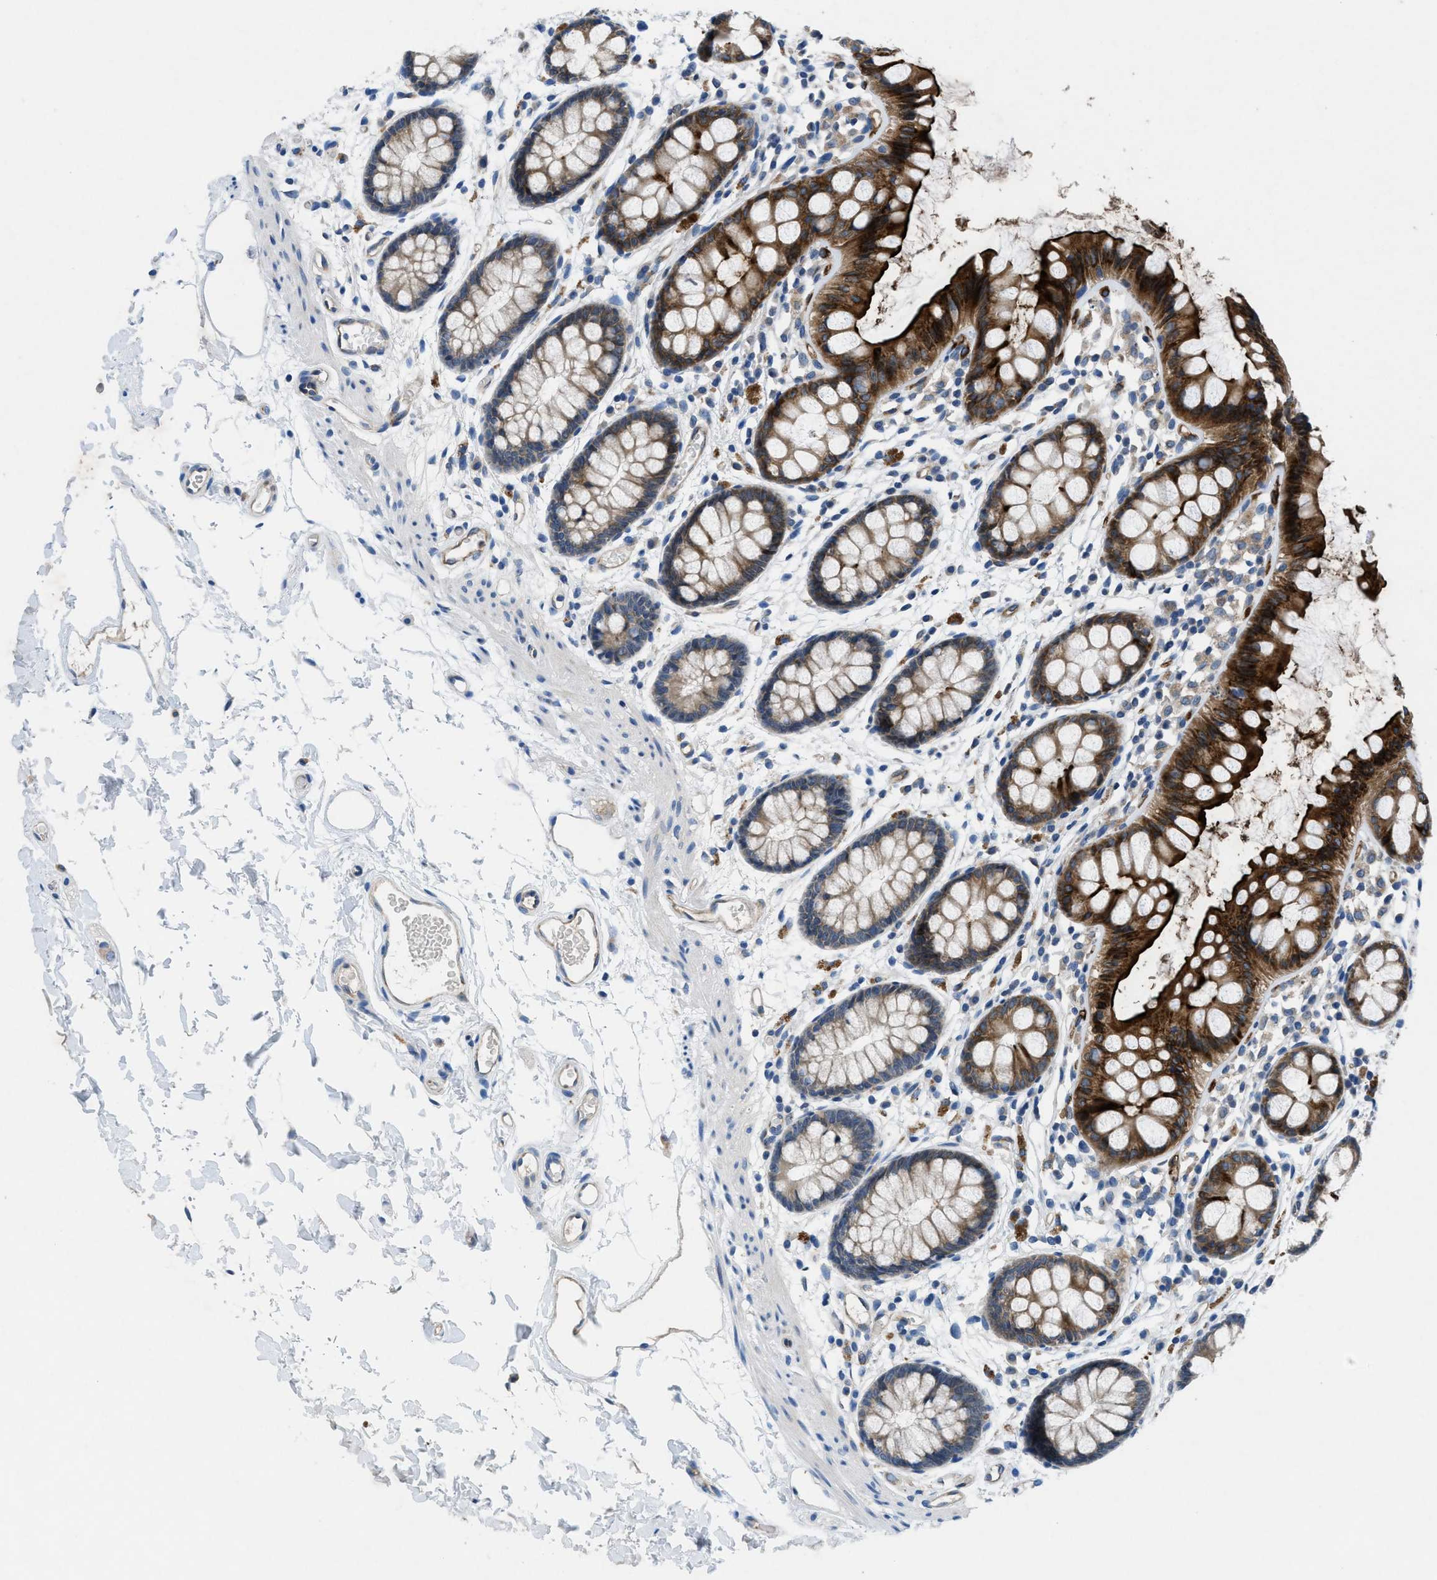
{"staining": {"intensity": "strong", "quantity": "25%-75%", "location": "cytoplasmic/membranous"}, "tissue": "rectum", "cell_type": "Glandular cells", "image_type": "normal", "snomed": [{"axis": "morphology", "description": "Normal tissue, NOS"}, {"axis": "topography", "description": "Rectum"}], "caption": "This micrograph exhibits immunohistochemistry (IHC) staining of normal rectum, with high strong cytoplasmic/membranous expression in approximately 25%-75% of glandular cells.", "gene": "PGR", "patient": {"sex": "female", "age": 66}}